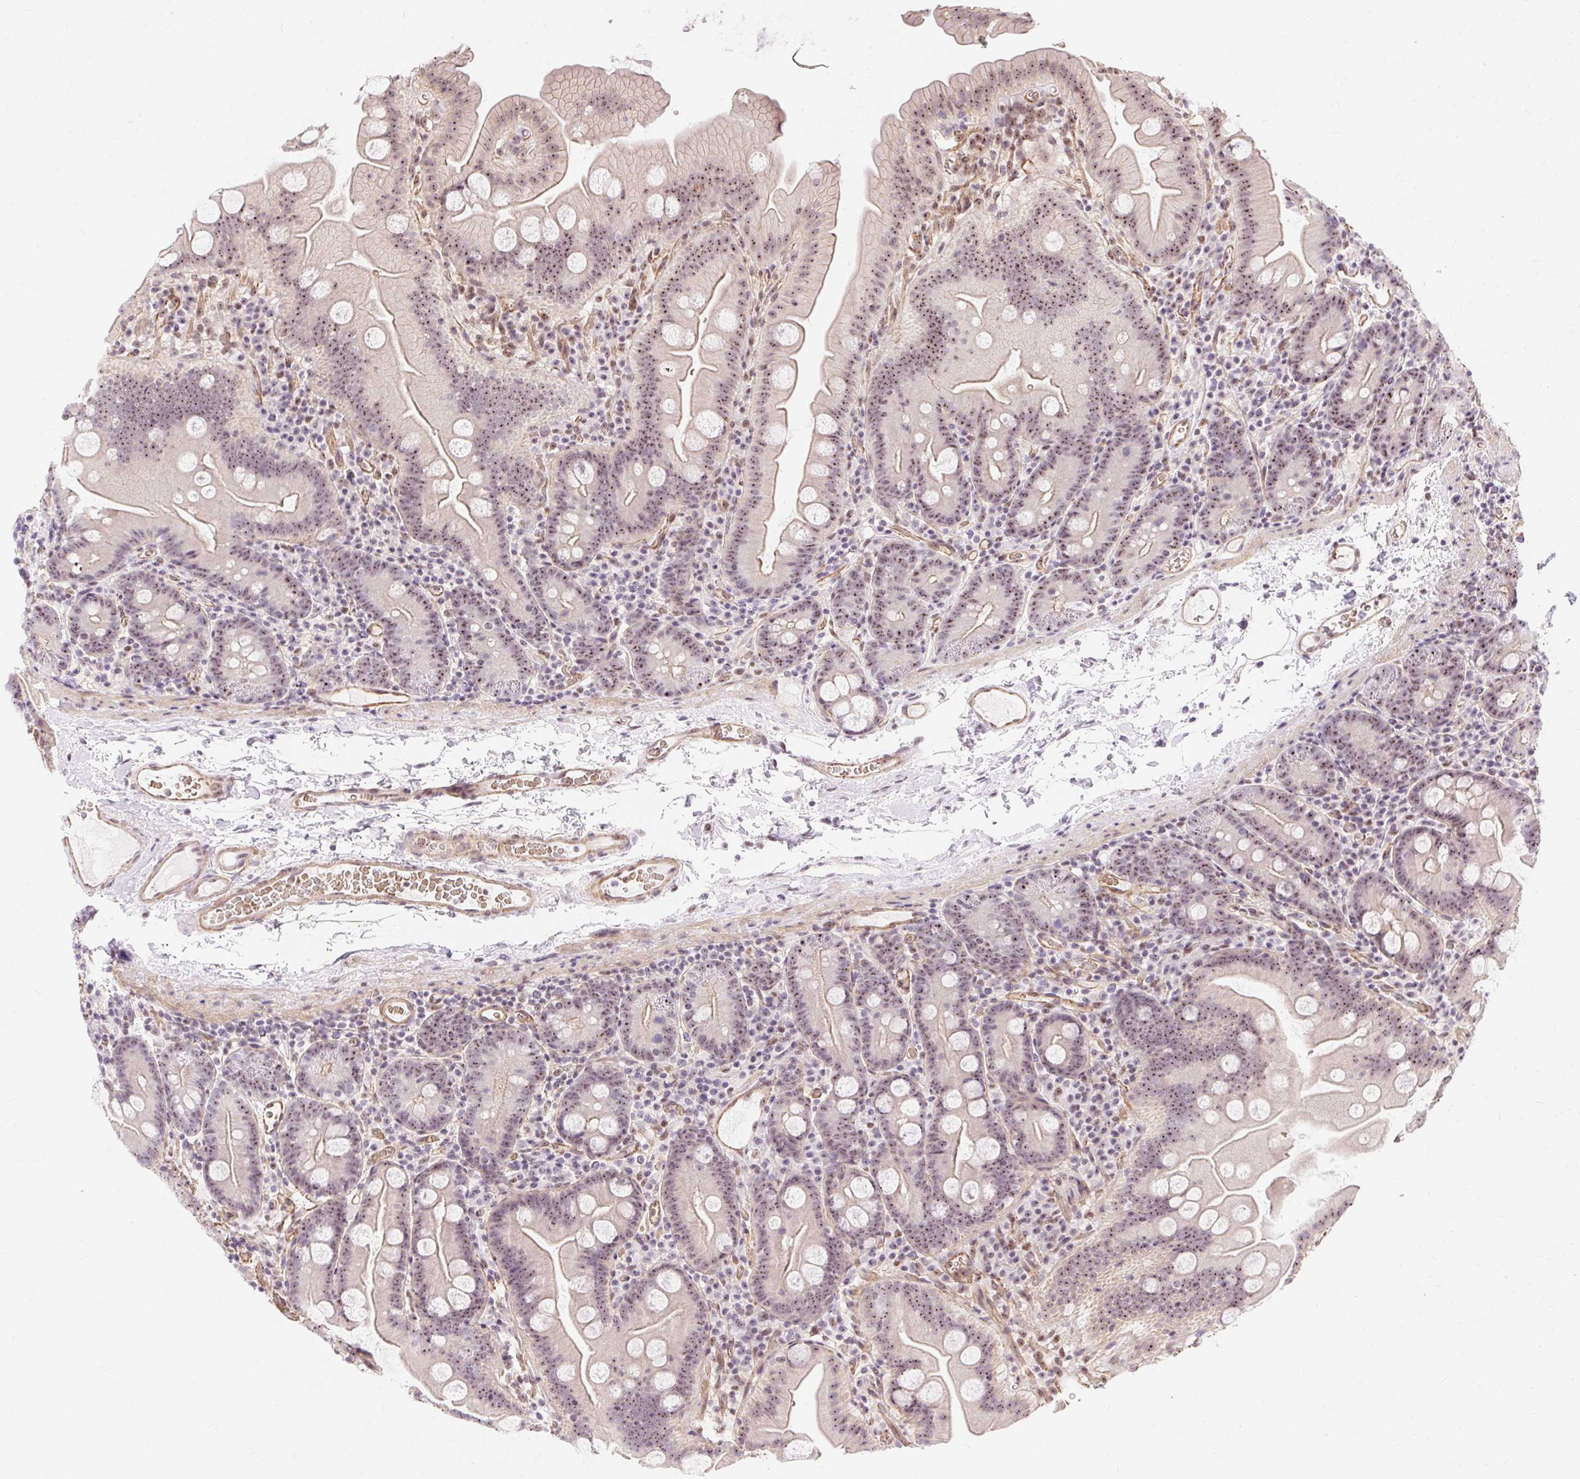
{"staining": {"intensity": "moderate", "quantity": "25%-75%", "location": "cytoplasmic/membranous,nuclear"}, "tissue": "small intestine", "cell_type": "Glandular cells", "image_type": "normal", "snomed": [{"axis": "morphology", "description": "Normal tissue, NOS"}, {"axis": "topography", "description": "Small intestine"}], "caption": "IHC of unremarkable human small intestine displays medium levels of moderate cytoplasmic/membranous,nuclear expression in about 25%-75% of glandular cells.", "gene": "OBP2A", "patient": {"sex": "female", "age": 68}}